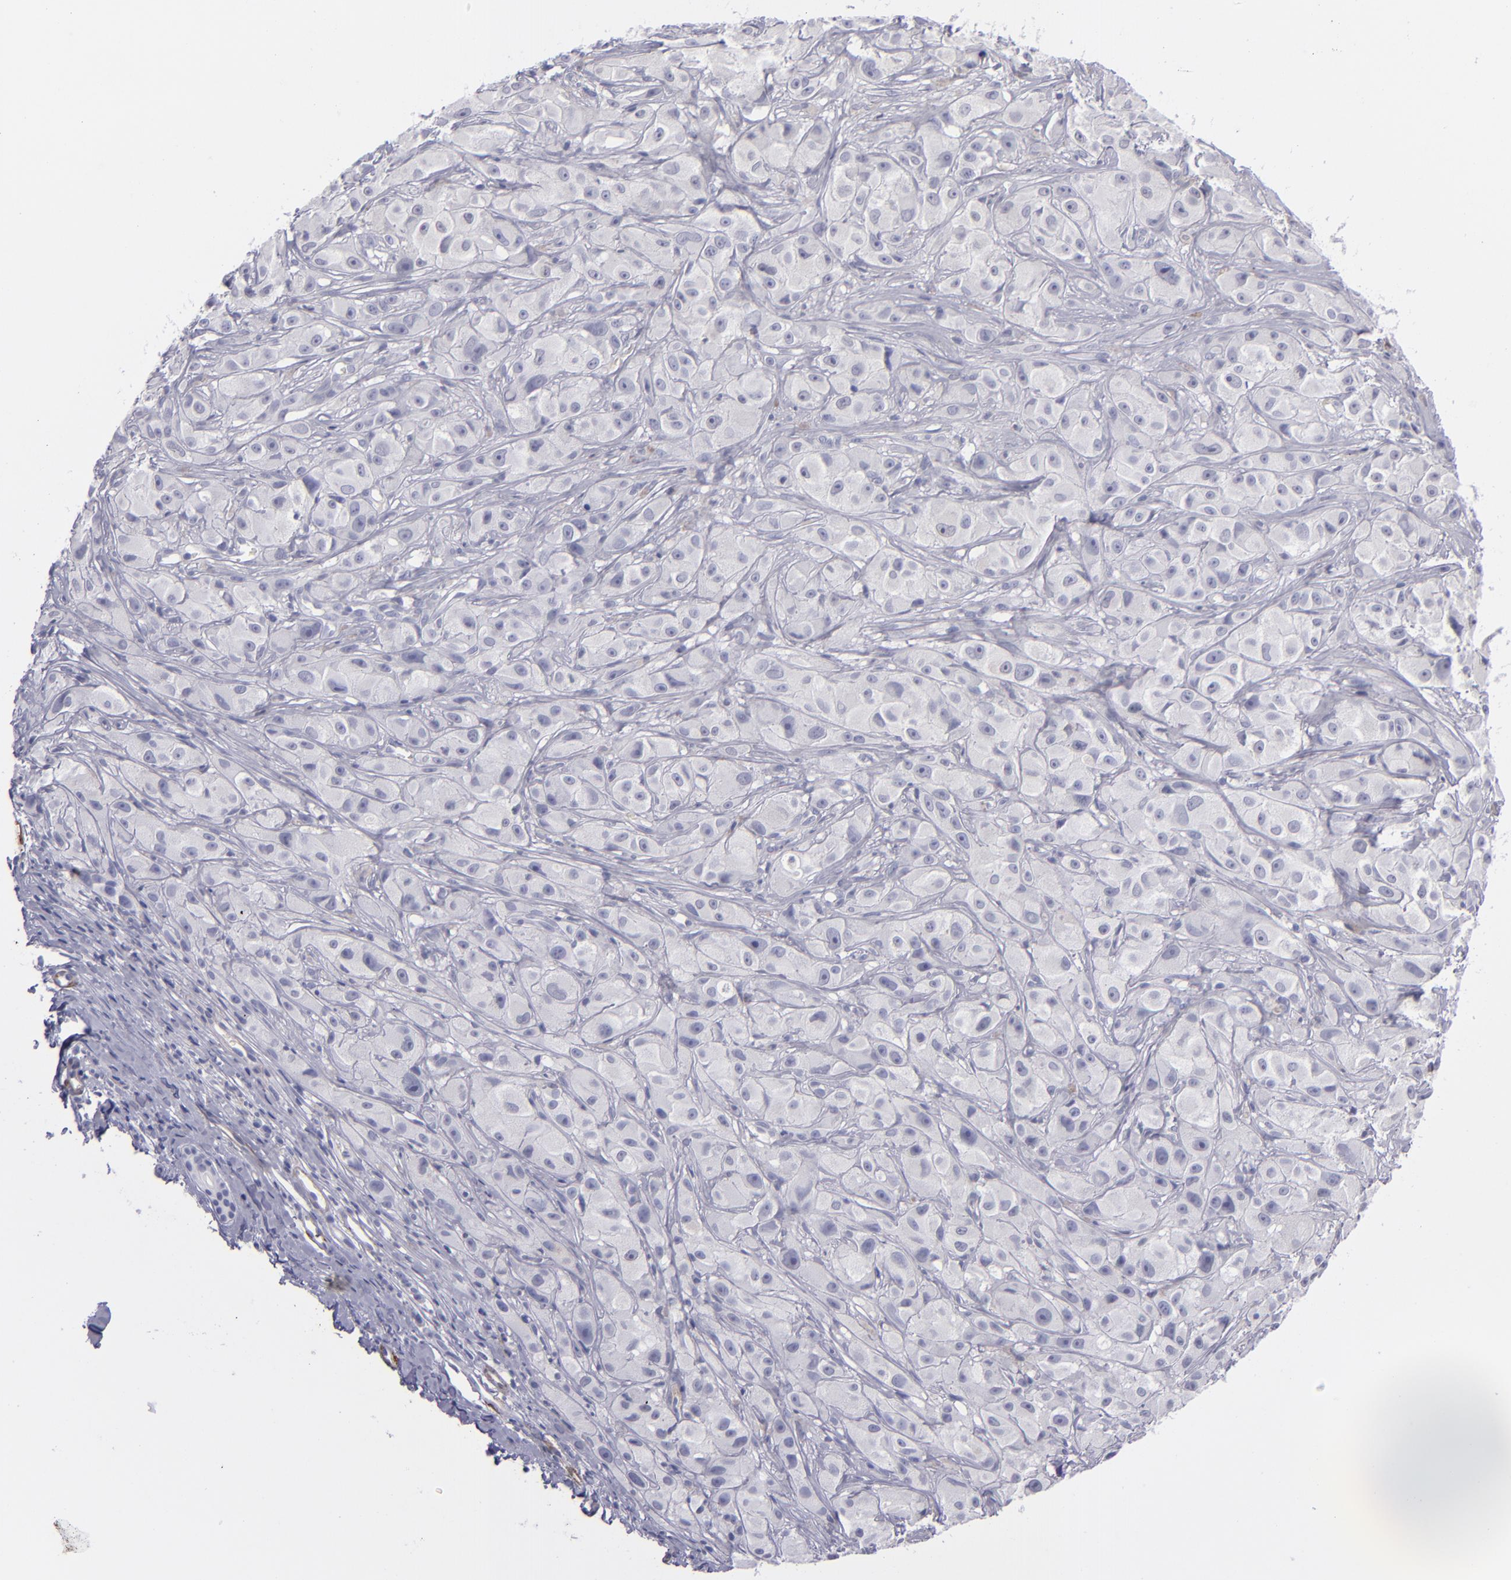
{"staining": {"intensity": "negative", "quantity": "none", "location": "none"}, "tissue": "melanoma", "cell_type": "Tumor cells", "image_type": "cancer", "snomed": [{"axis": "morphology", "description": "Malignant melanoma, NOS"}, {"axis": "topography", "description": "Skin"}], "caption": "An immunohistochemistry photomicrograph of malignant melanoma is shown. There is no staining in tumor cells of malignant melanoma.", "gene": "MYH11", "patient": {"sex": "male", "age": 56}}